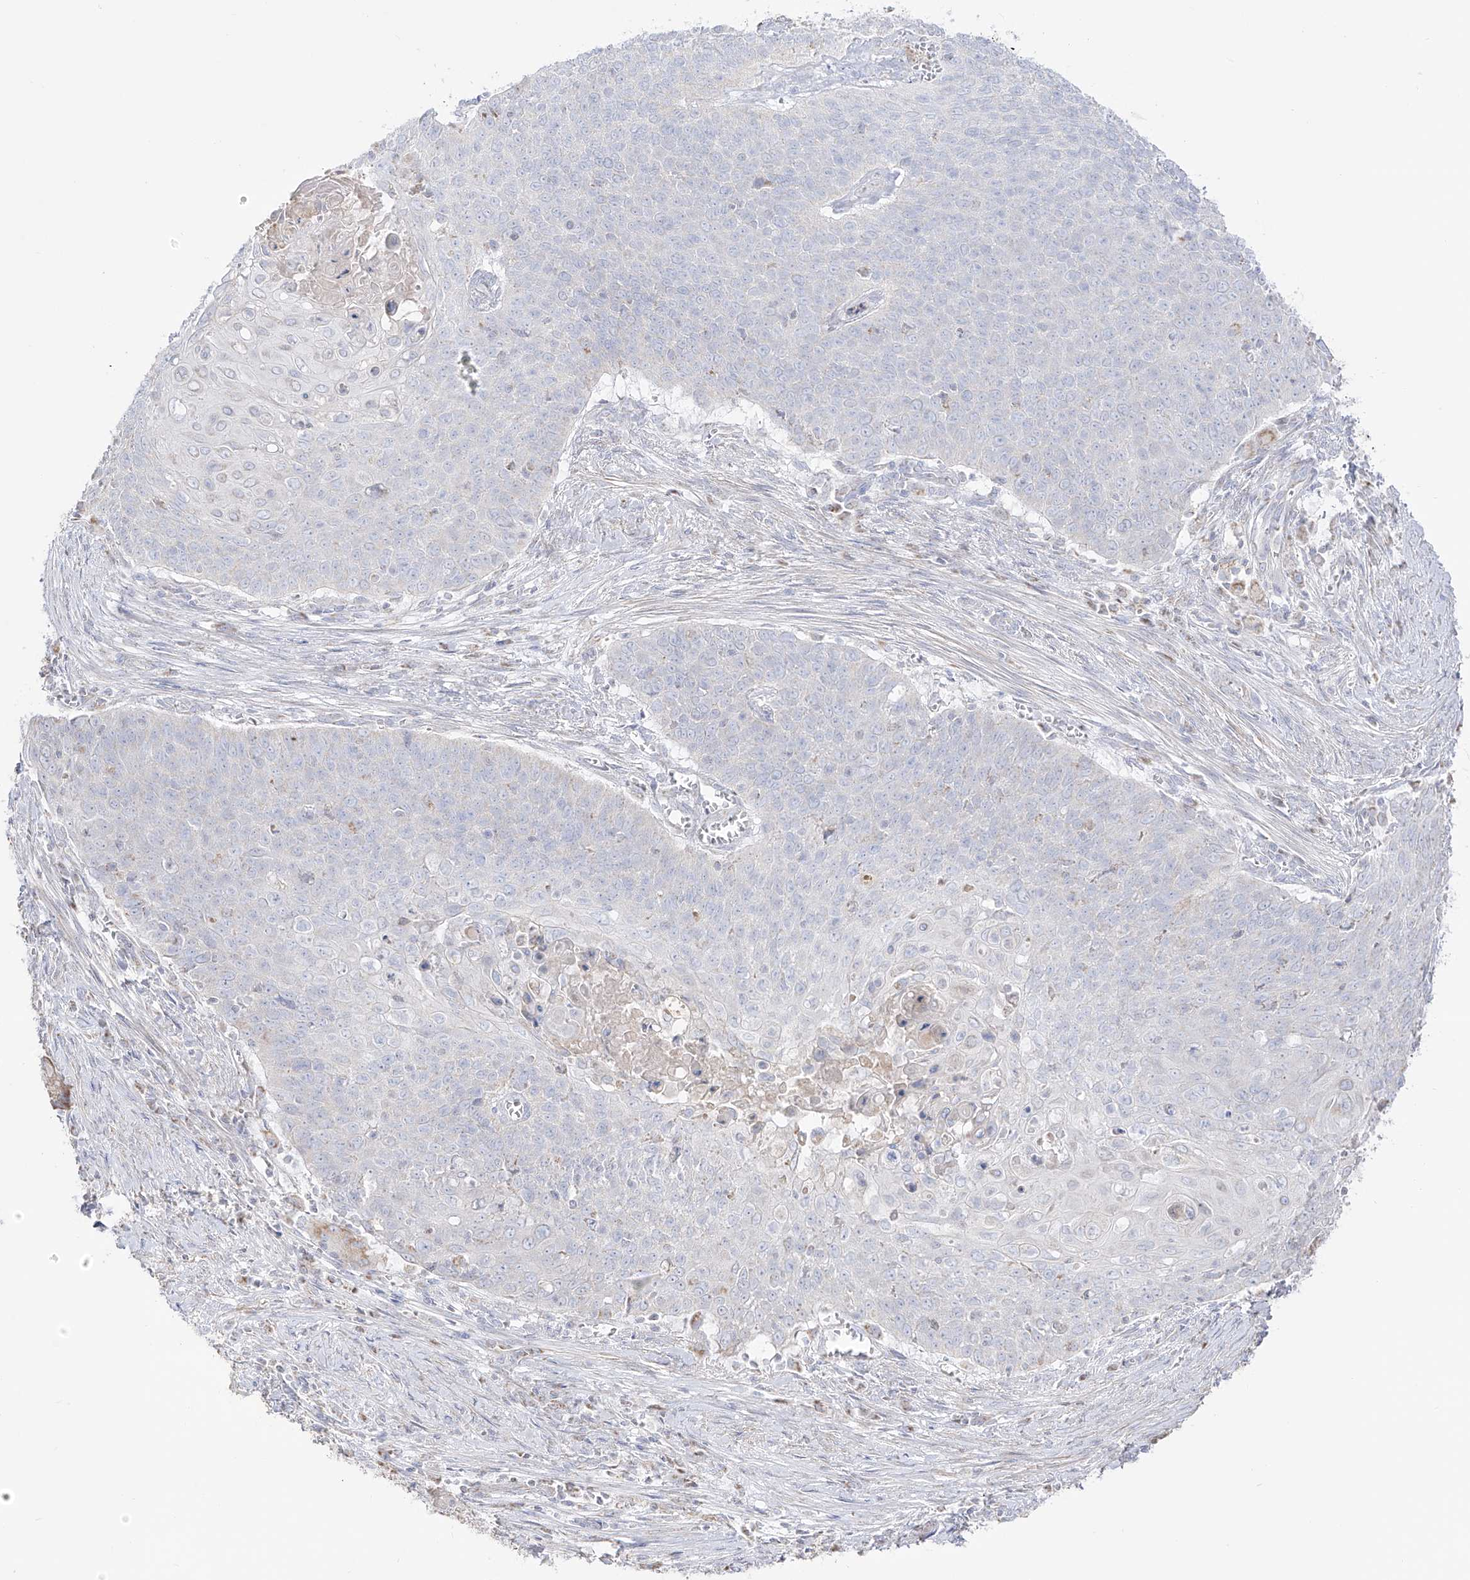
{"staining": {"intensity": "negative", "quantity": "none", "location": "none"}, "tissue": "cervical cancer", "cell_type": "Tumor cells", "image_type": "cancer", "snomed": [{"axis": "morphology", "description": "Squamous cell carcinoma, NOS"}, {"axis": "topography", "description": "Cervix"}], "caption": "A high-resolution histopathology image shows immunohistochemistry staining of cervical squamous cell carcinoma, which demonstrates no significant staining in tumor cells. Brightfield microscopy of immunohistochemistry (IHC) stained with DAB (brown) and hematoxylin (blue), captured at high magnification.", "gene": "RCHY1", "patient": {"sex": "female", "age": 39}}